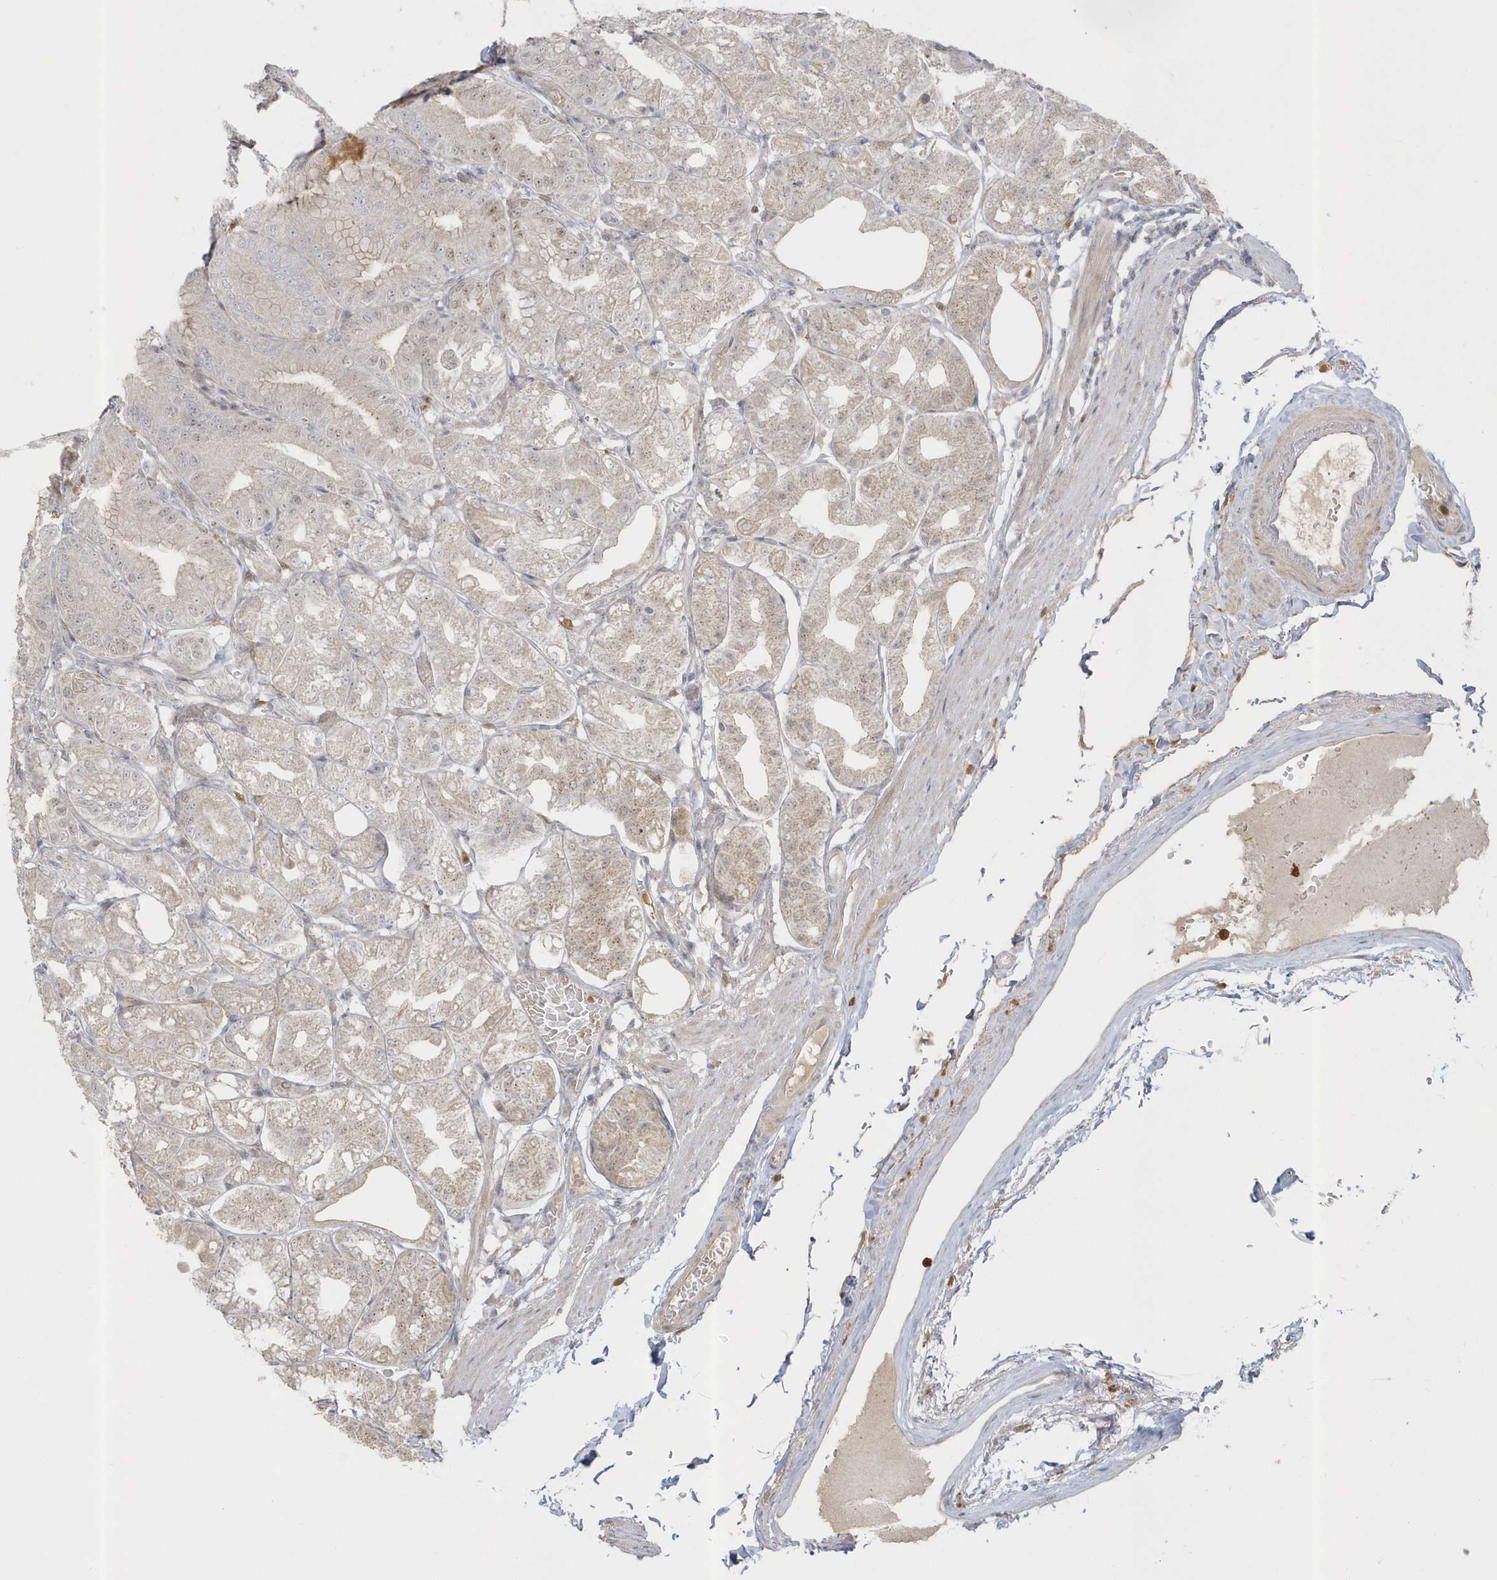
{"staining": {"intensity": "weak", "quantity": ">75%", "location": "cytoplasmic/membranous,nuclear"}, "tissue": "stomach", "cell_type": "Glandular cells", "image_type": "normal", "snomed": [{"axis": "morphology", "description": "Normal tissue, NOS"}, {"axis": "topography", "description": "Stomach, lower"}], "caption": "Brown immunohistochemical staining in benign human stomach reveals weak cytoplasmic/membranous,nuclear positivity in about >75% of glandular cells. Ihc stains the protein of interest in brown and the nuclei are stained blue.", "gene": "NAF1", "patient": {"sex": "male", "age": 71}}